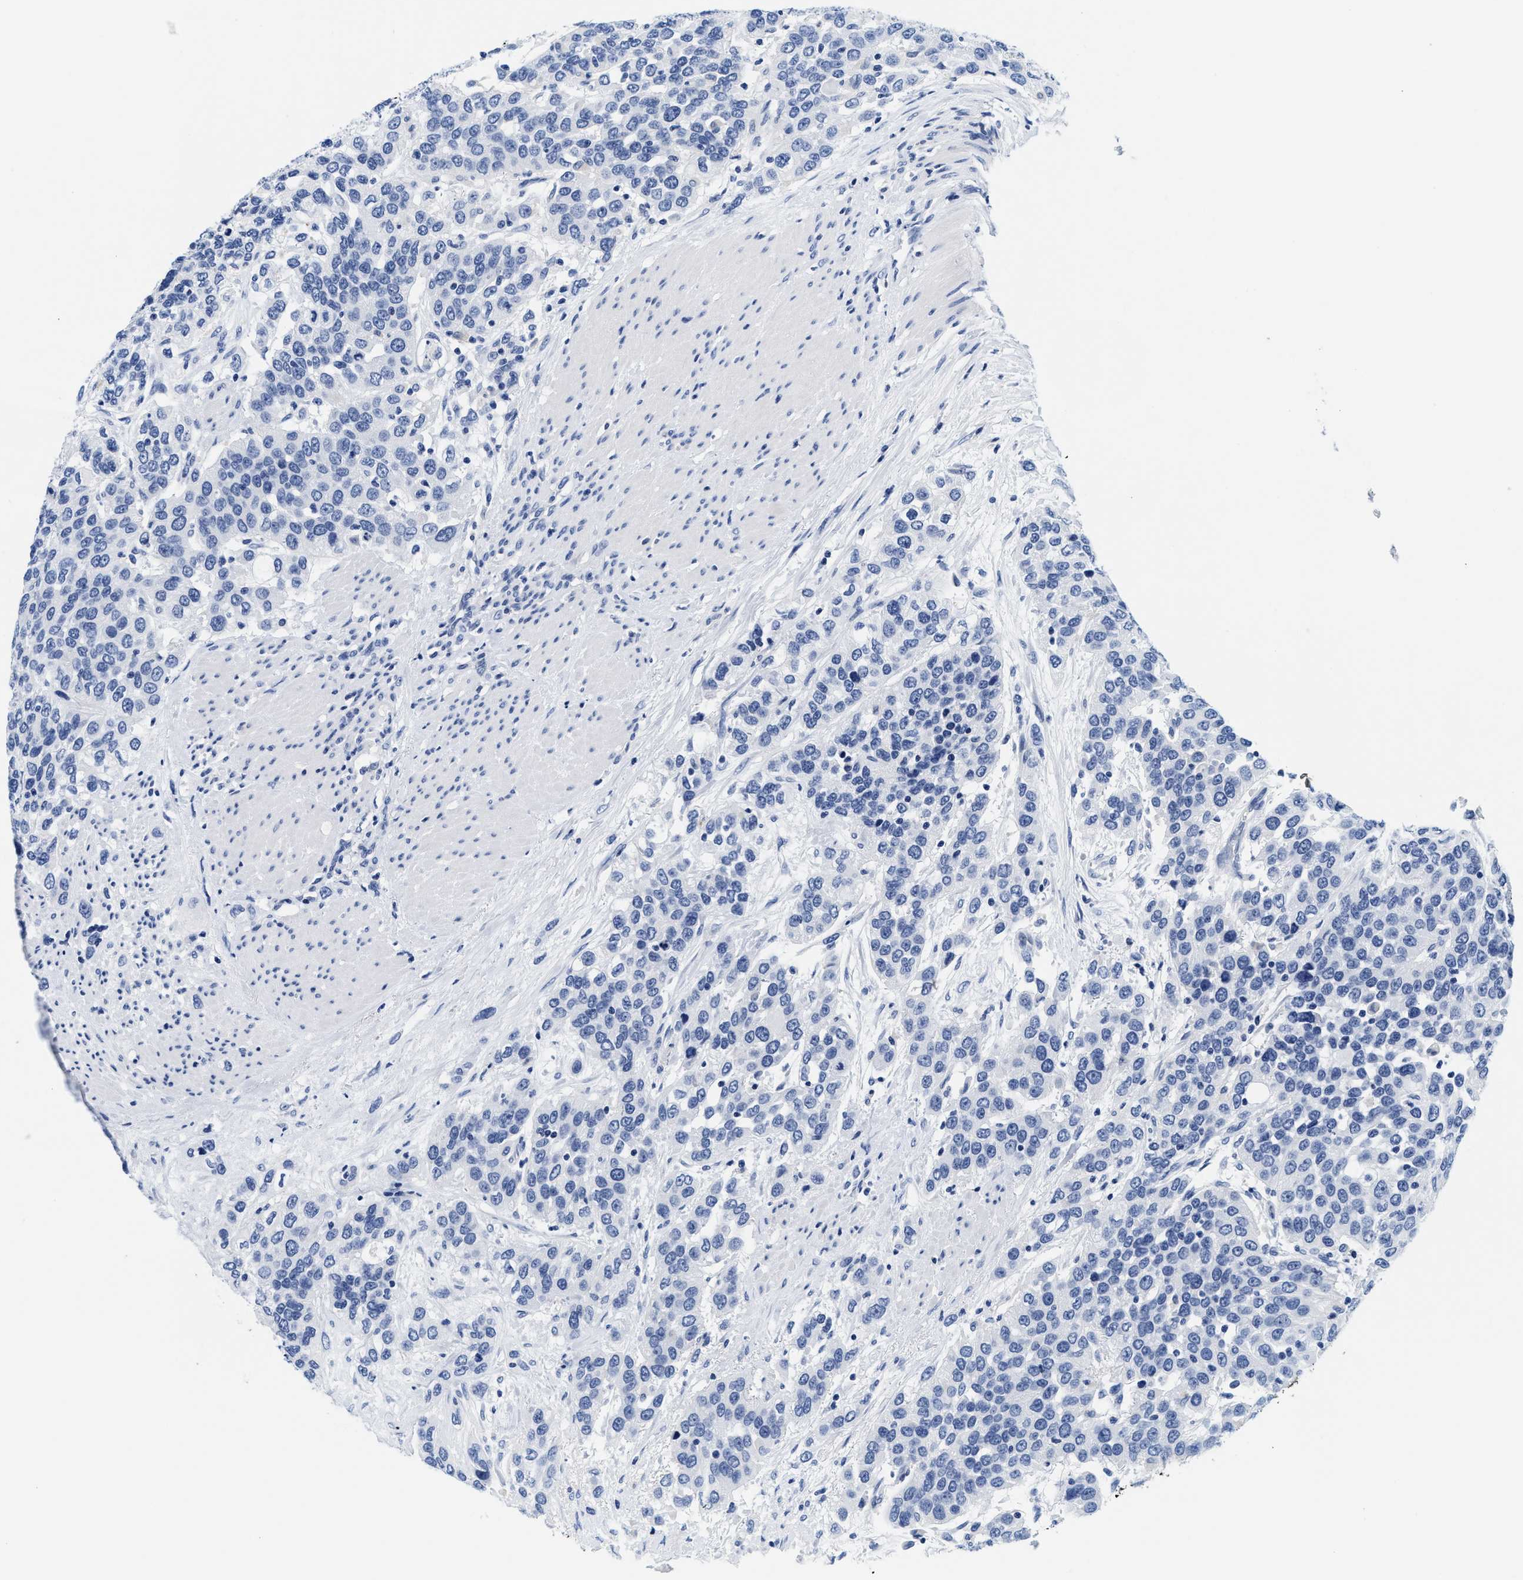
{"staining": {"intensity": "negative", "quantity": "none", "location": "none"}, "tissue": "urothelial cancer", "cell_type": "Tumor cells", "image_type": "cancer", "snomed": [{"axis": "morphology", "description": "Urothelial carcinoma, High grade"}, {"axis": "topography", "description": "Urinary bladder"}], "caption": "The micrograph reveals no staining of tumor cells in urothelial carcinoma (high-grade).", "gene": "TTC3", "patient": {"sex": "female", "age": 80}}